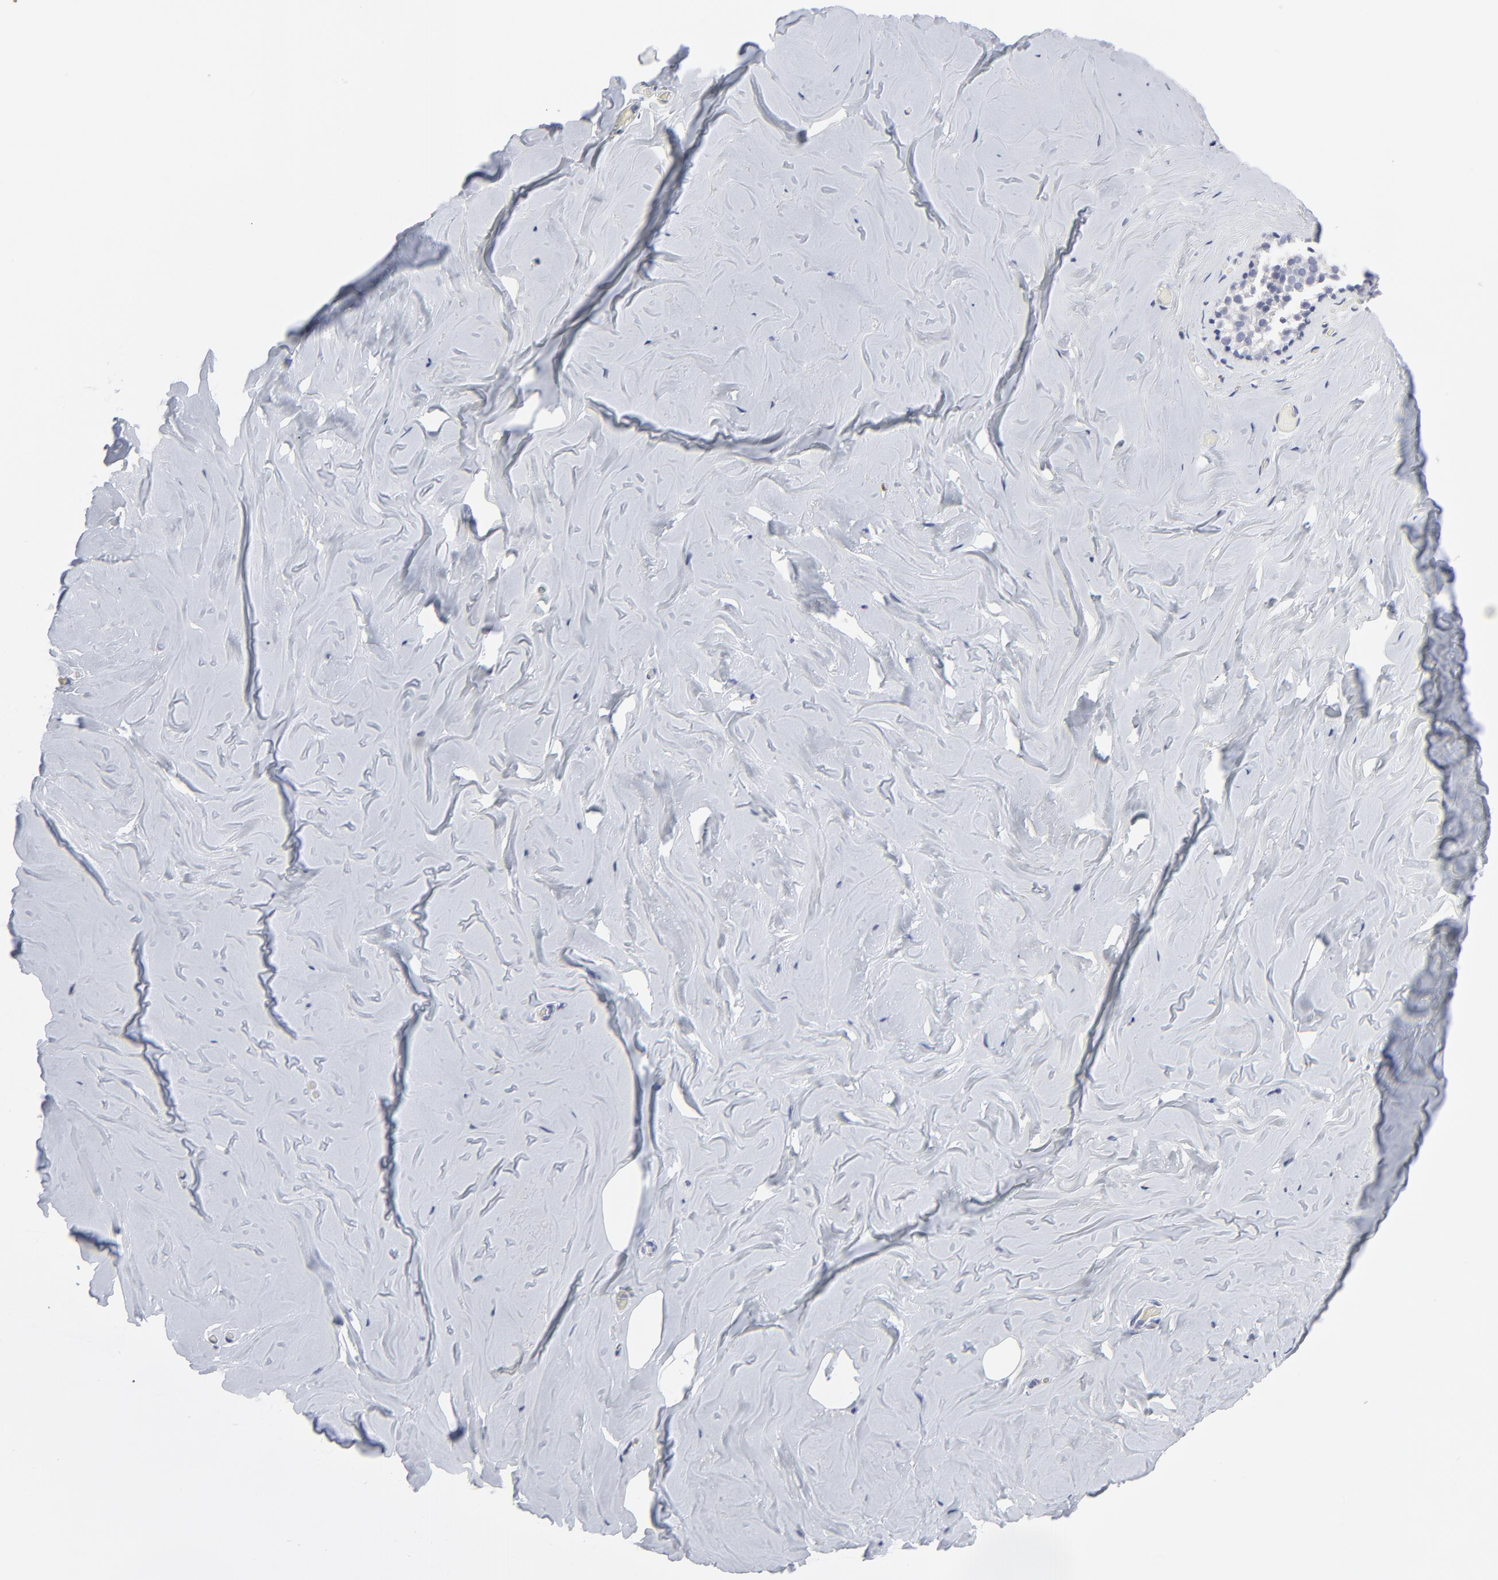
{"staining": {"intensity": "negative", "quantity": "none", "location": "none"}, "tissue": "breast", "cell_type": "Adipocytes", "image_type": "normal", "snomed": [{"axis": "morphology", "description": "Normal tissue, NOS"}, {"axis": "topography", "description": "Breast"}], "caption": "Breast was stained to show a protein in brown. There is no significant expression in adipocytes. (DAB (3,3'-diaminobenzidine) IHC visualized using brightfield microscopy, high magnification).", "gene": "TRIM22", "patient": {"sex": "female", "age": 75}}